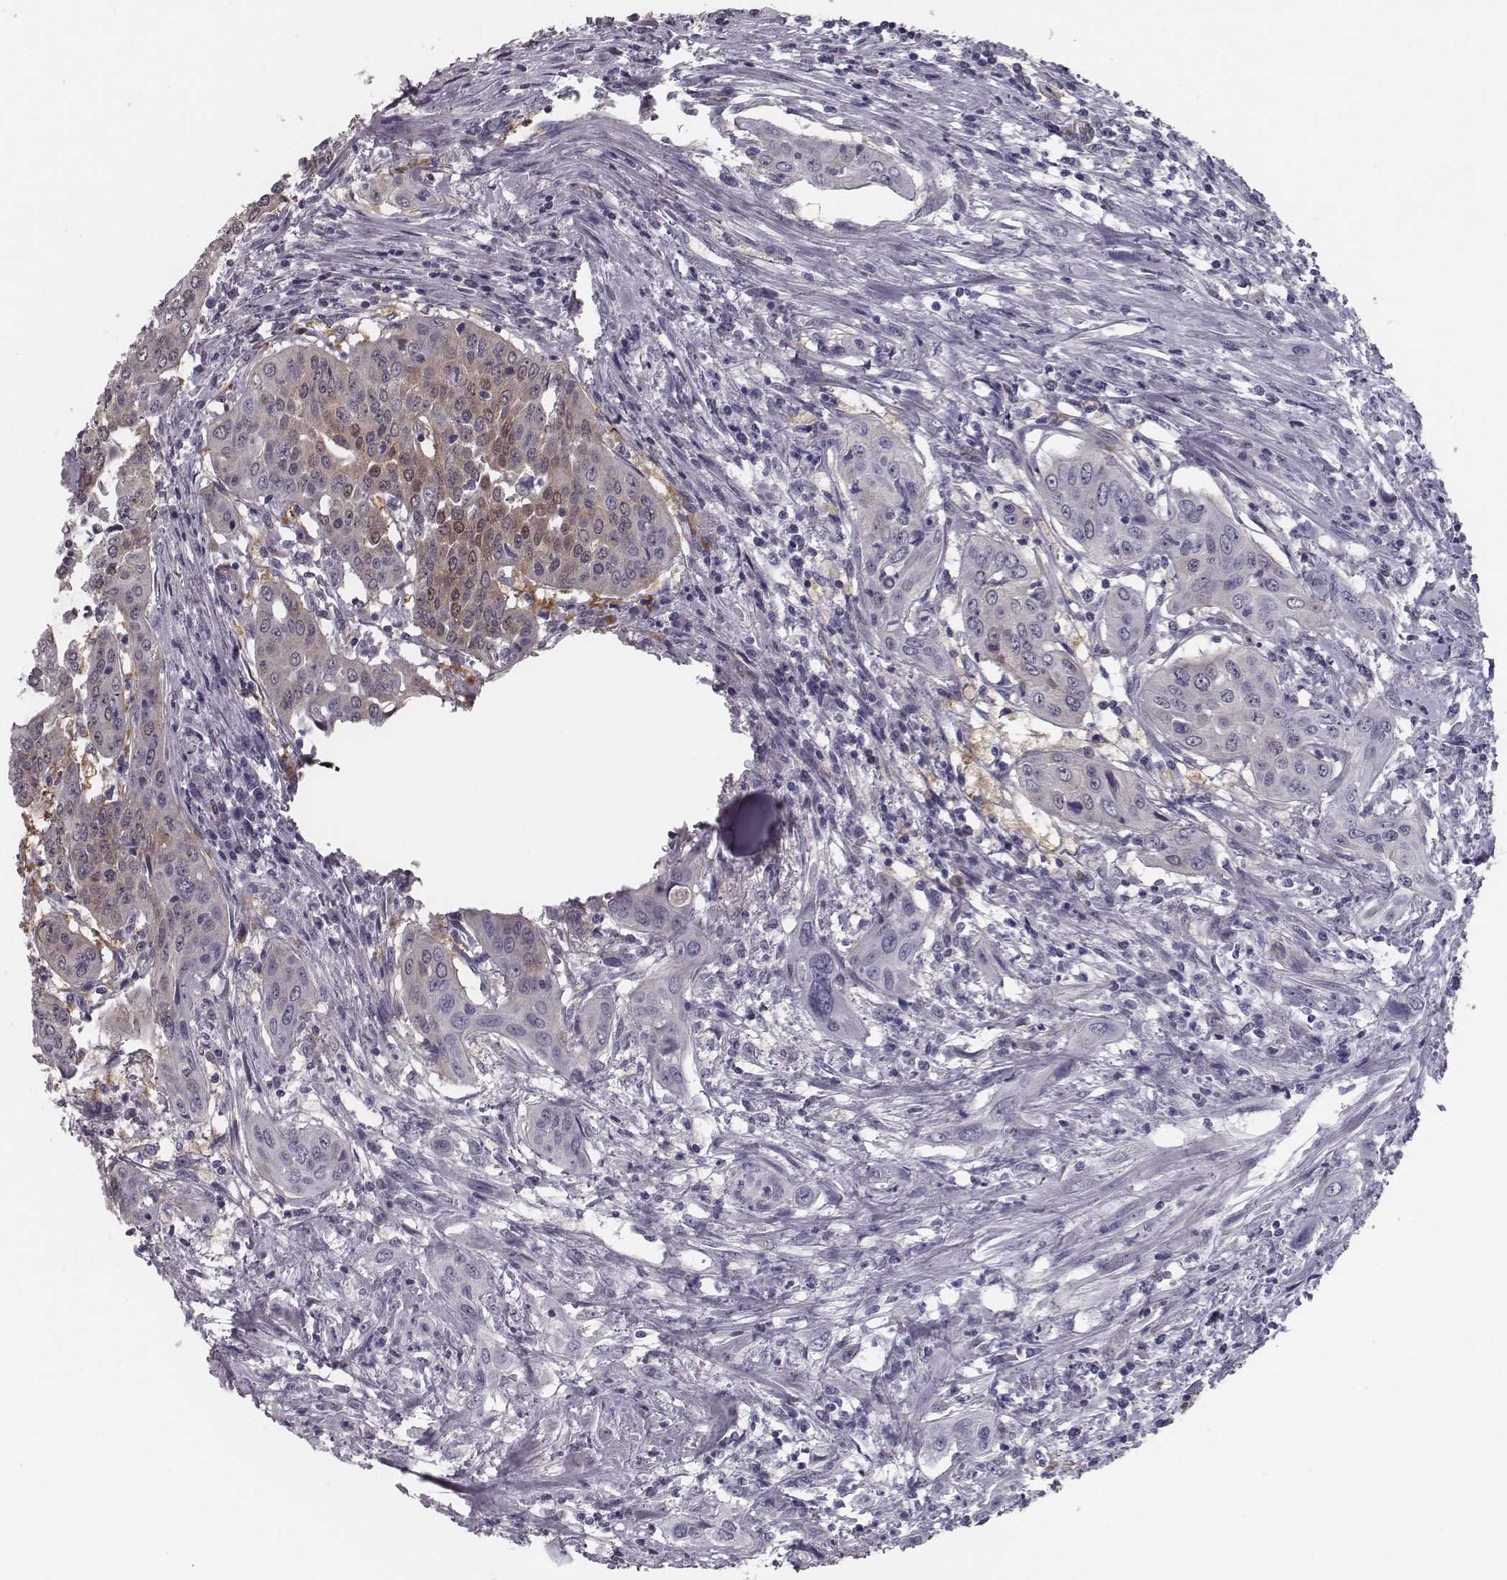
{"staining": {"intensity": "negative", "quantity": "none", "location": "none"}, "tissue": "urothelial cancer", "cell_type": "Tumor cells", "image_type": "cancer", "snomed": [{"axis": "morphology", "description": "Urothelial carcinoma, High grade"}, {"axis": "topography", "description": "Urinary bladder"}], "caption": "This is an IHC micrograph of human urothelial cancer. There is no expression in tumor cells.", "gene": "ISYNA1", "patient": {"sex": "male", "age": 82}}